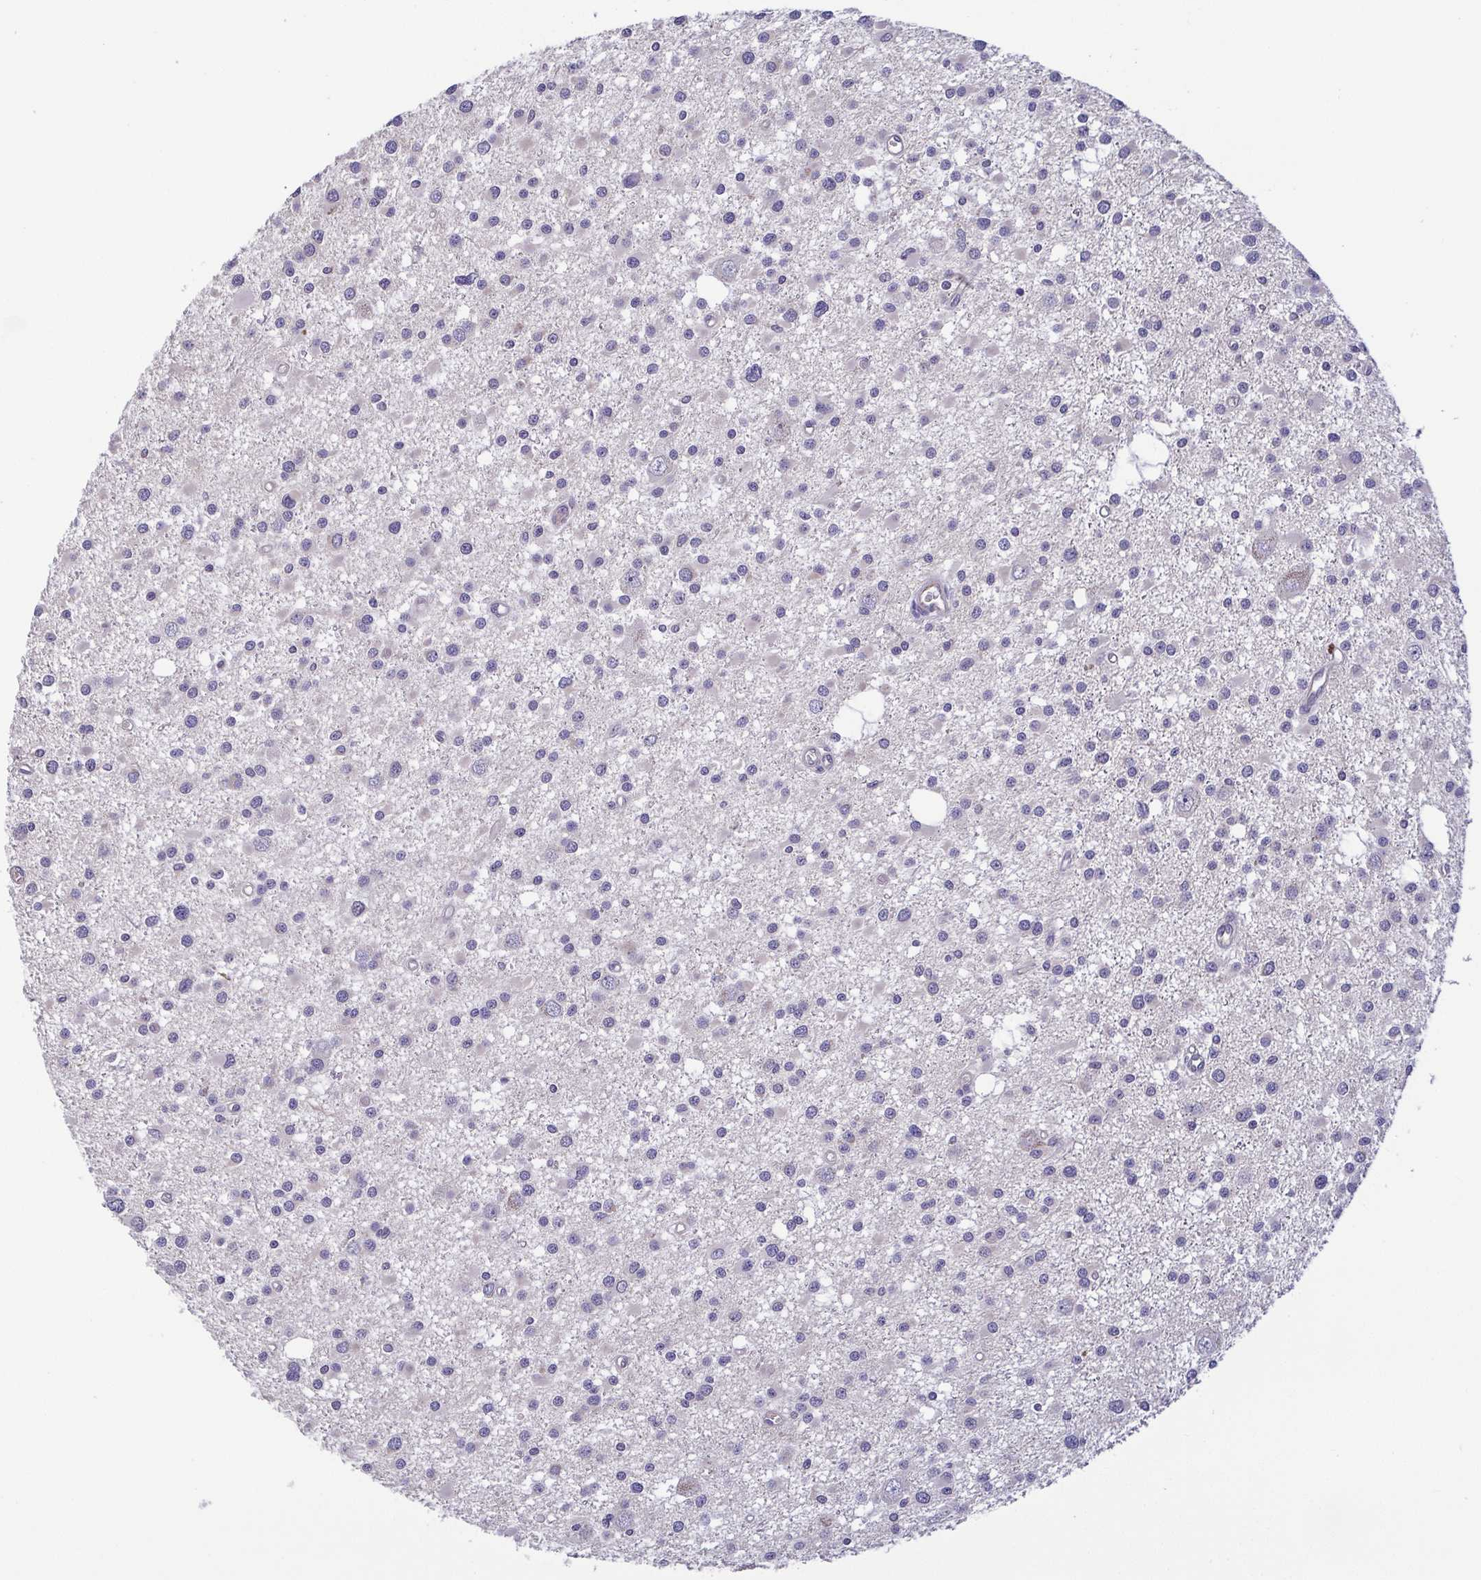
{"staining": {"intensity": "negative", "quantity": "none", "location": "none"}, "tissue": "glioma", "cell_type": "Tumor cells", "image_type": "cancer", "snomed": [{"axis": "morphology", "description": "Glioma, malignant, High grade"}, {"axis": "topography", "description": "Brain"}], "caption": "Micrograph shows no significant protein staining in tumor cells of glioma.", "gene": "OSBPL7", "patient": {"sex": "male", "age": 54}}